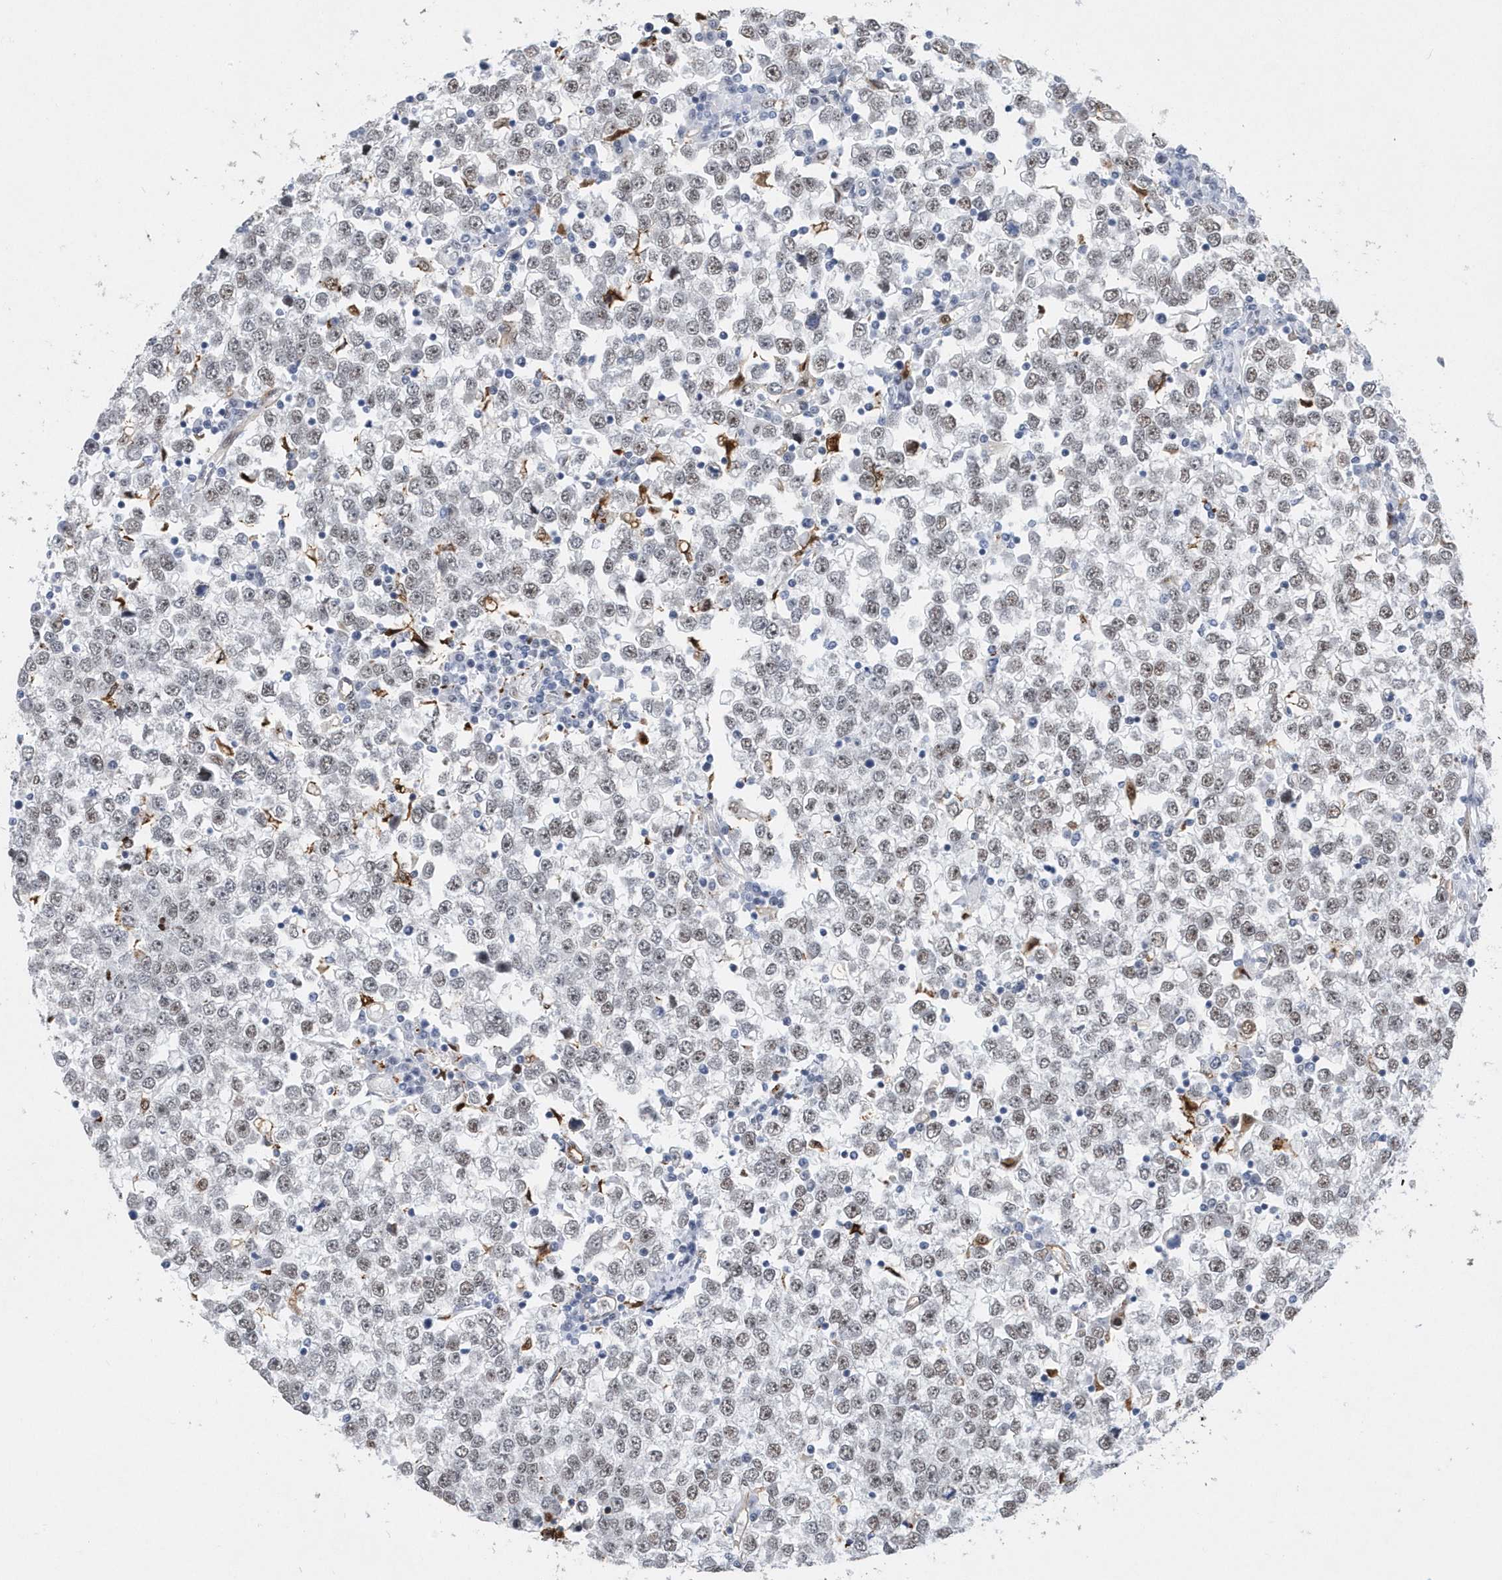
{"staining": {"intensity": "weak", "quantity": "25%-75%", "location": "nuclear"}, "tissue": "testis cancer", "cell_type": "Tumor cells", "image_type": "cancer", "snomed": [{"axis": "morphology", "description": "Seminoma, NOS"}, {"axis": "topography", "description": "Testis"}], "caption": "Weak nuclear protein expression is identified in approximately 25%-75% of tumor cells in testis cancer (seminoma). (DAB (3,3'-diaminobenzidine) = brown stain, brightfield microscopy at high magnification).", "gene": "RPP30", "patient": {"sex": "male", "age": 65}}